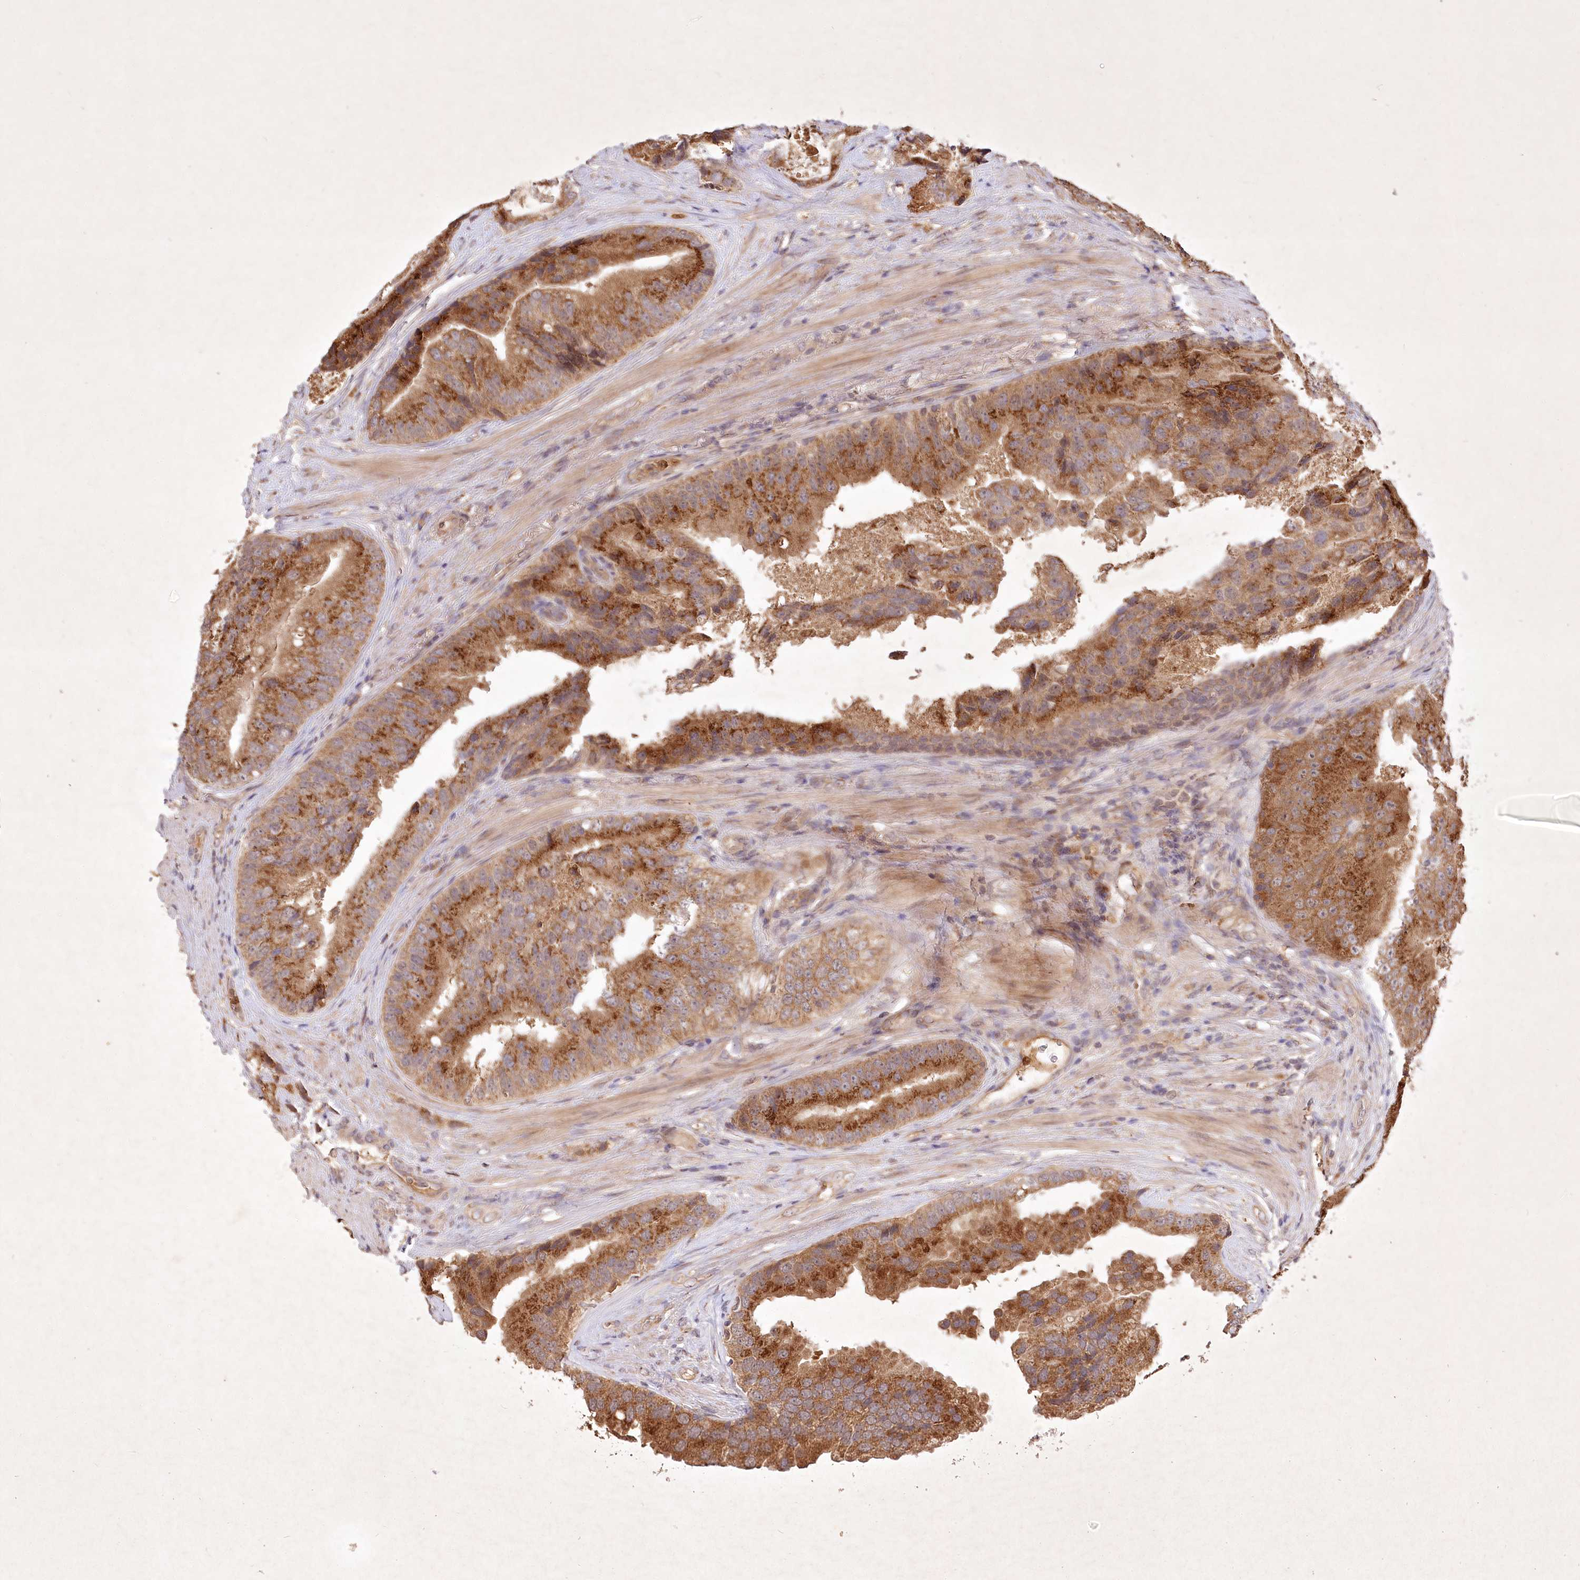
{"staining": {"intensity": "strong", "quantity": ">75%", "location": "cytoplasmic/membranous"}, "tissue": "prostate cancer", "cell_type": "Tumor cells", "image_type": "cancer", "snomed": [{"axis": "morphology", "description": "Adenocarcinoma, High grade"}, {"axis": "topography", "description": "Prostate"}], "caption": "Immunohistochemistry (IHC) micrograph of human prostate cancer (high-grade adenocarcinoma) stained for a protein (brown), which displays high levels of strong cytoplasmic/membranous staining in about >75% of tumor cells.", "gene": "IRAK1BP1", "patient": {"sex": "male", "age": 70}}